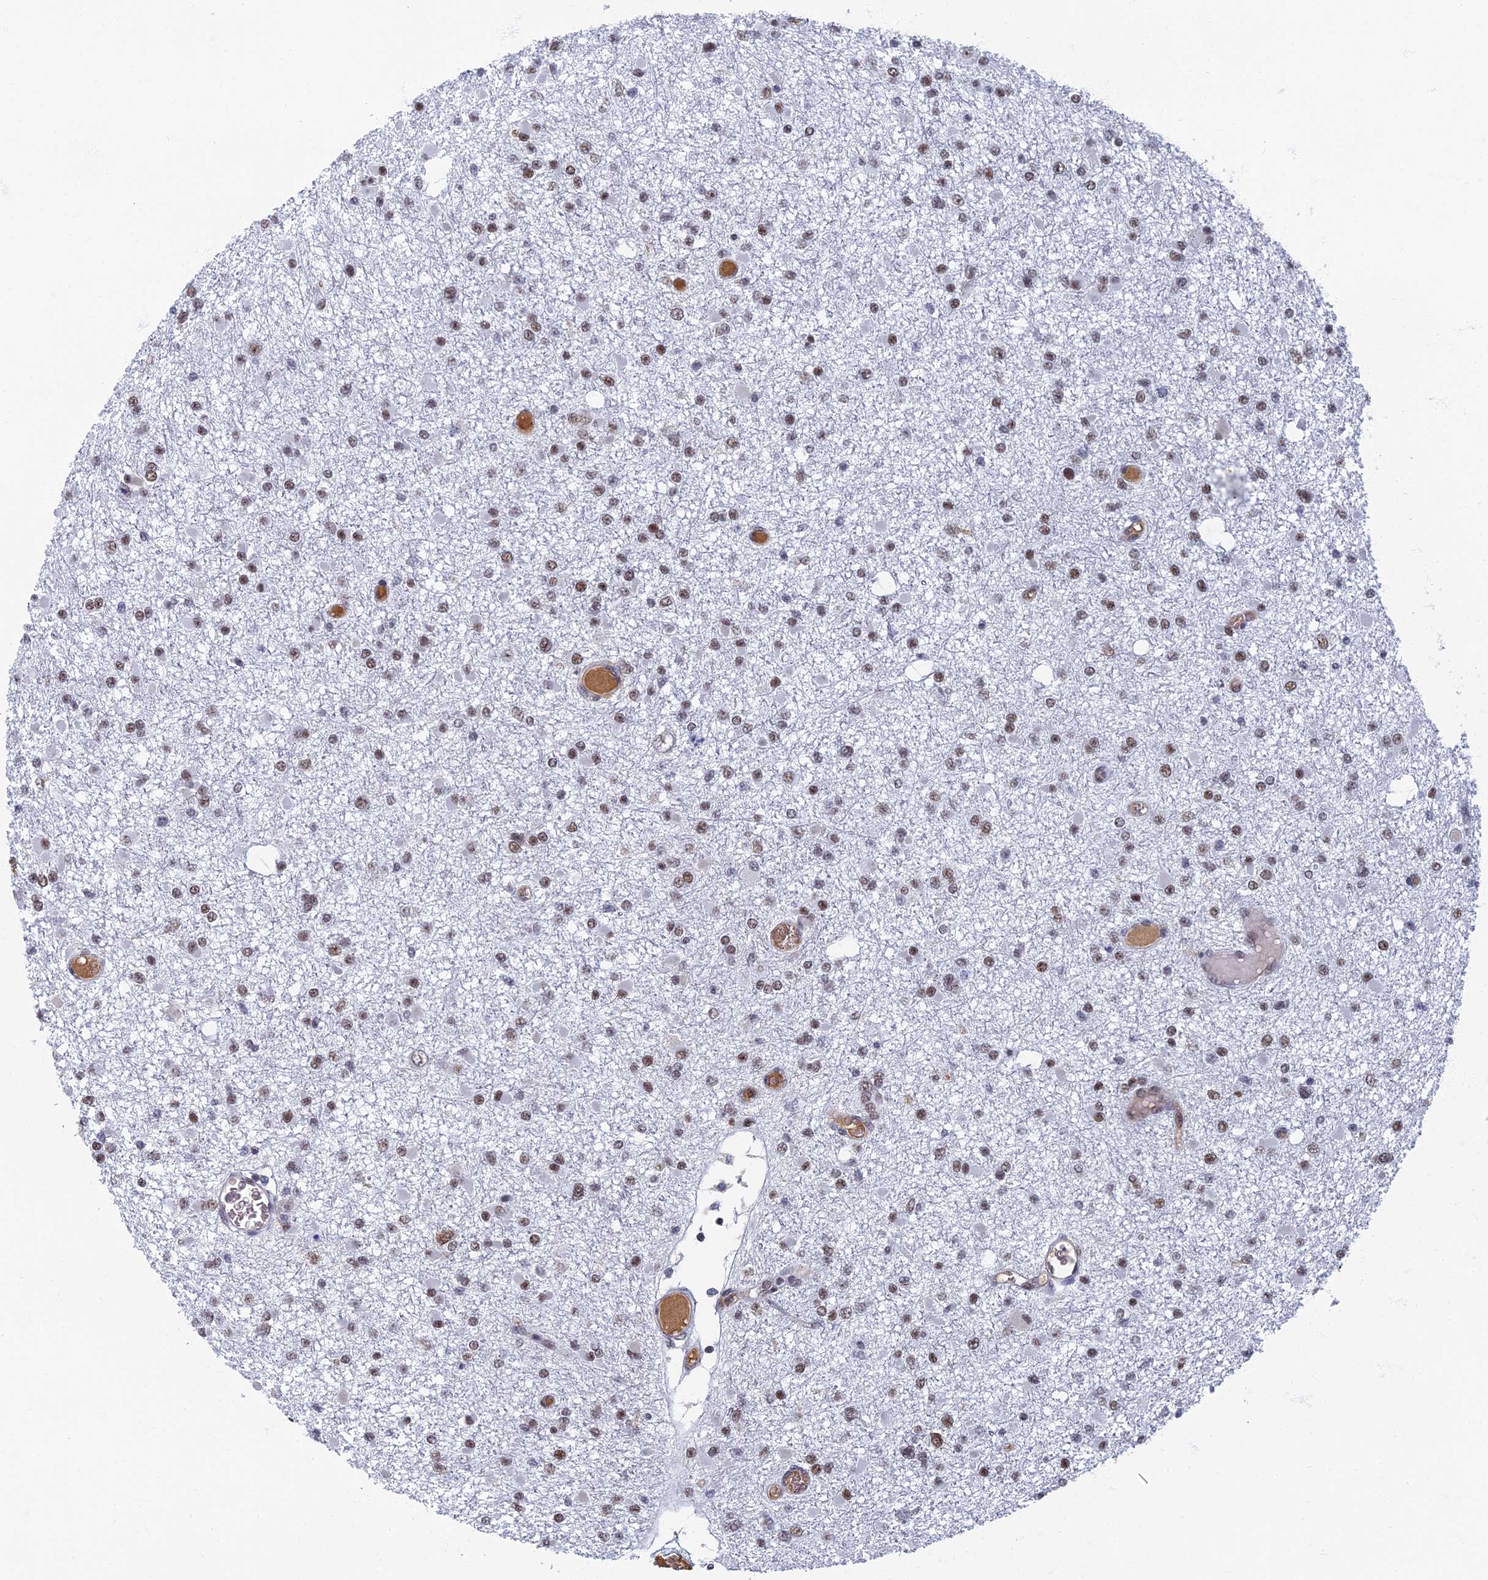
{"staining": {"intensity": "weak", "quantity": ">75%", "location": "nuclear"}, "tissue": "glioma", "cell_type": "Tumor cells", "image_type": "cancer", "snomed": [{"axis": "morphology", "description": "Glioma, malignant, Low grade"}, {"axis": "topography", "description": "Brain"}], "caption": "The micrograph reveals immunohistochemical staining of malignant low-grade glioma. There is weak nuclear expression is seen in about >75% of tumor cells. (DAB = brown stain, brightfield microscopy at high magnification).", "gene": "TAF13", "patient": {"sex": "female", "age": 22}}